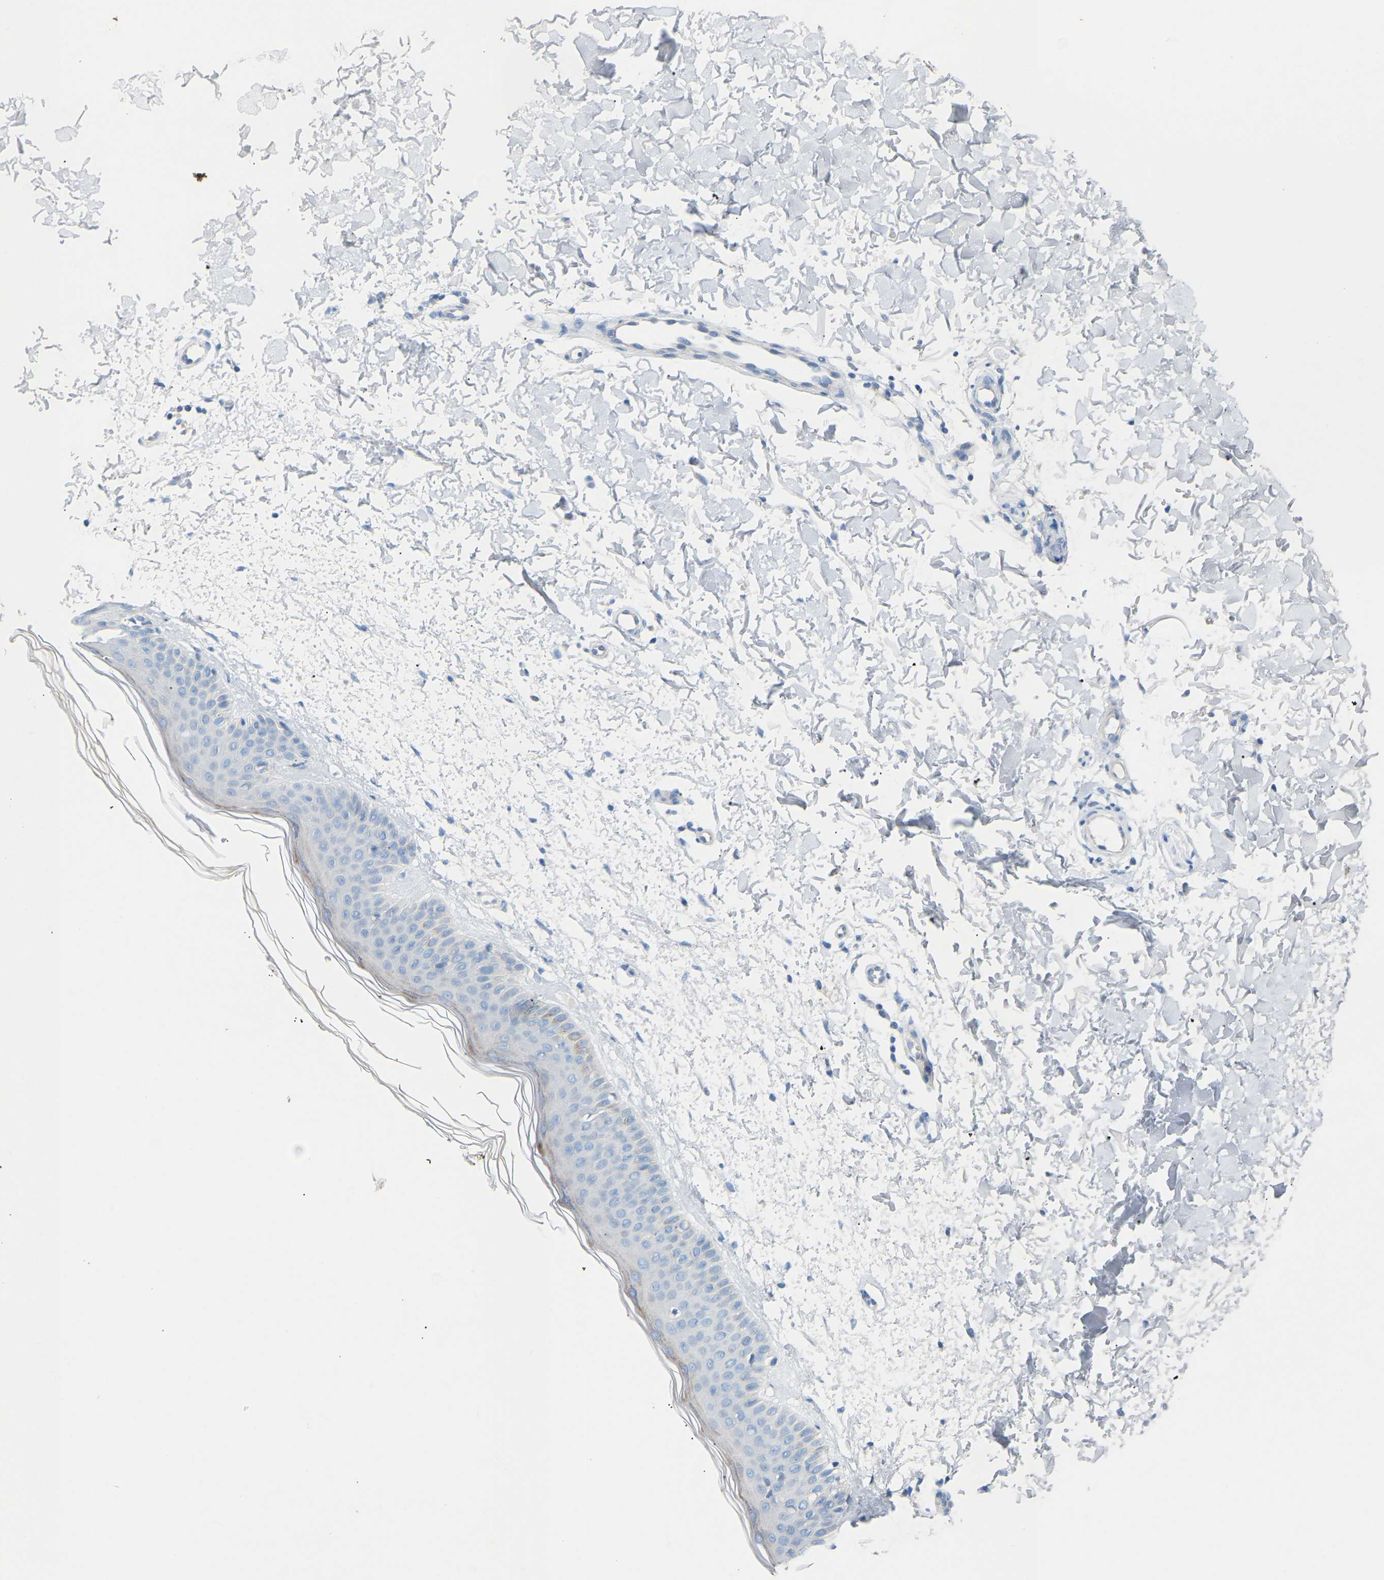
{"staining": {"intensity": "negative", "quantity": "none", "location": "none"}, "tissue": "skin", "cell_type": "Fibroblasts", "image_type": "normal", "snomed": [{"axis": "morphology", "description": "Normal tissue, NOS"}, {"axis": "morphology", "description": "Malignant melanoma, NOS"}, {"axis": "topography", "description": "Skin"}], "caption": "Immunohistochemistry of unremarkable skin demonstrates no staining in fibroblasts. (DAB (3,3'-diaminobenzidine) immunohistochemistry (IHC) visualized using brightfield microscopy, high magnification).", "gene": "PEX1", "patient": {"sex": "male", "age": 83}}